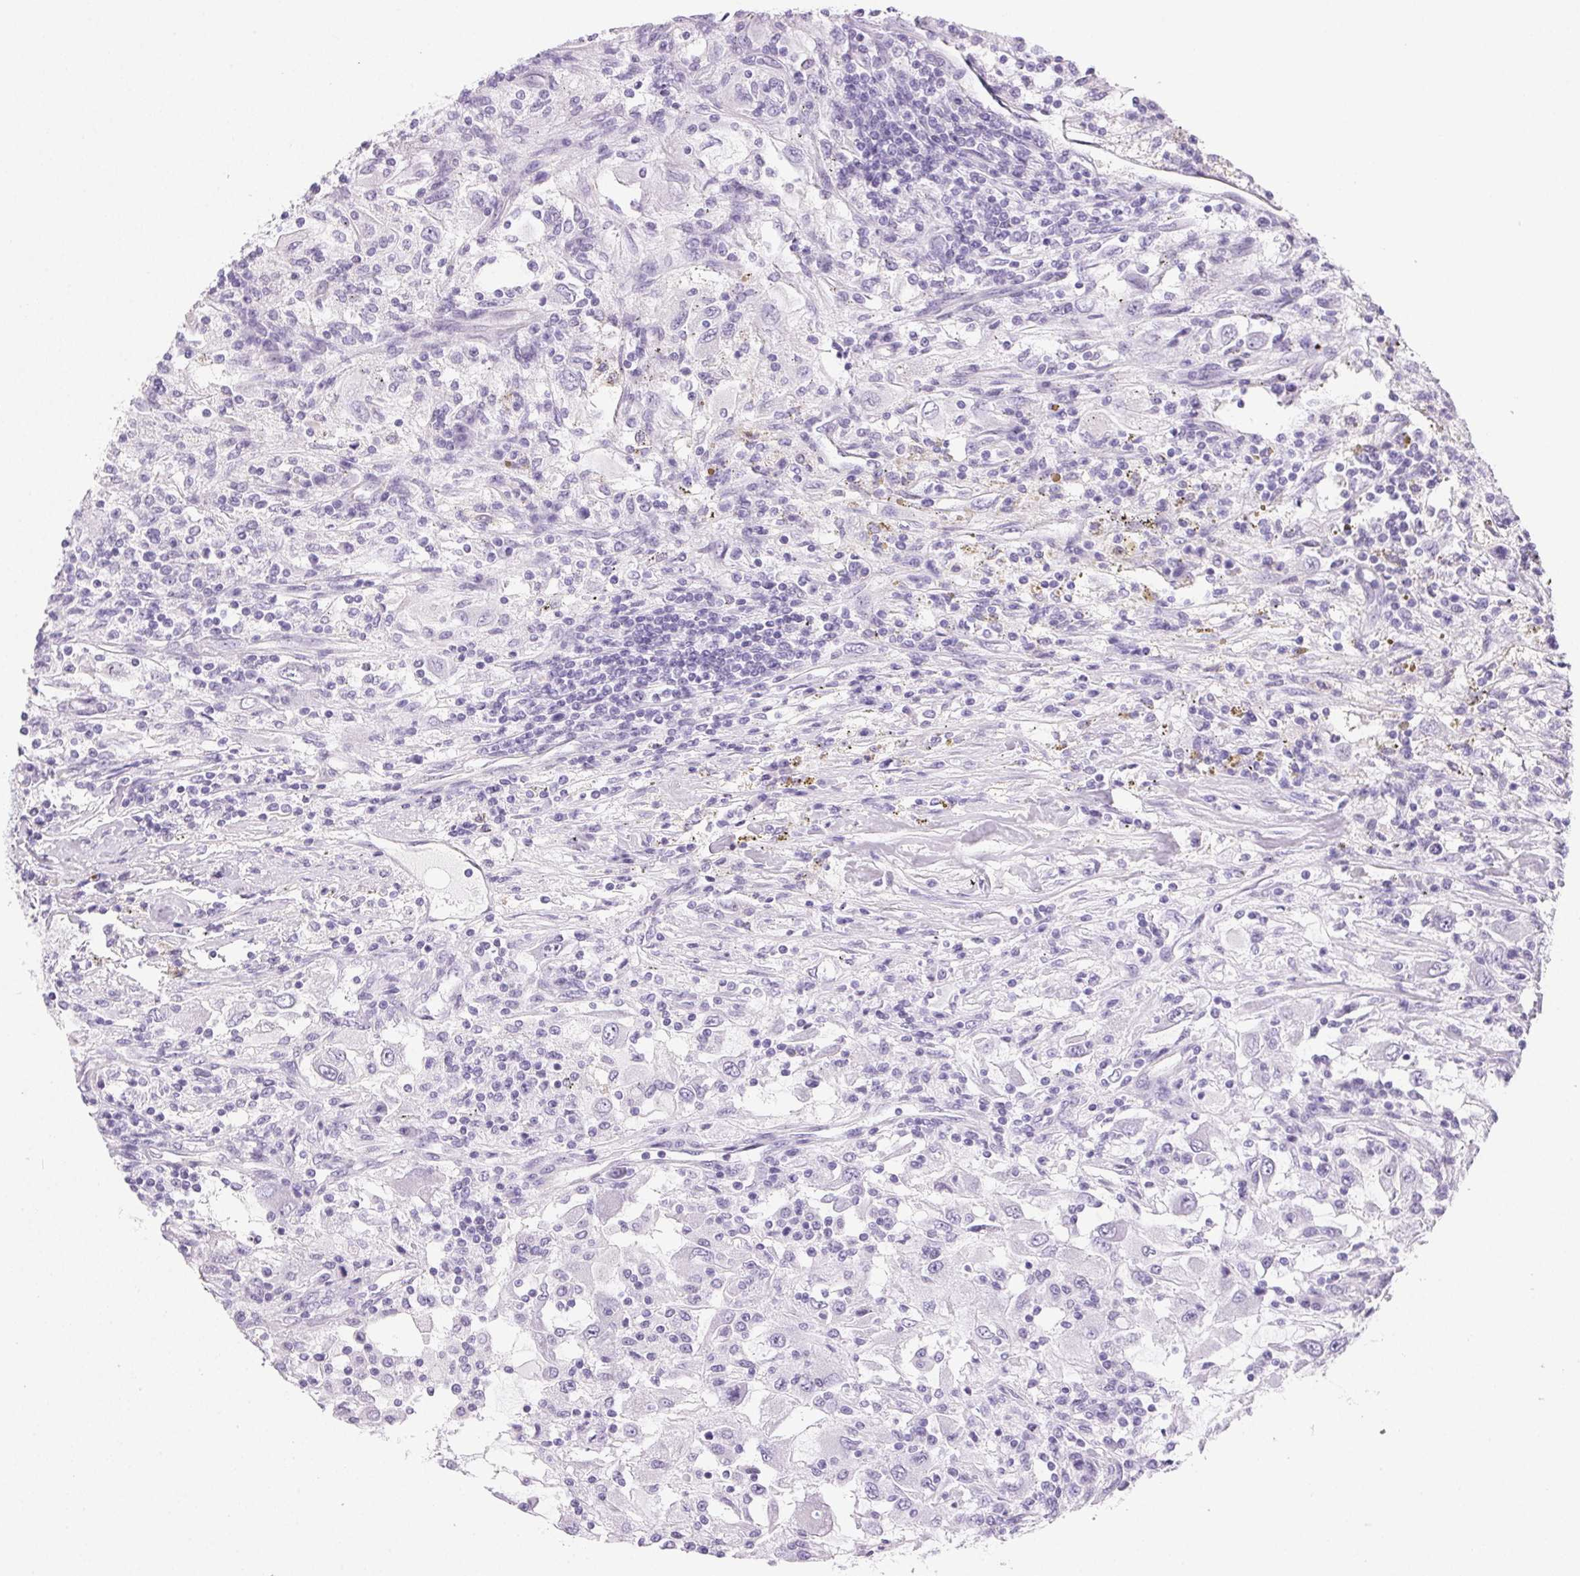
{"staining": {"intensity": "negative", "quantity": "none", "location": "none"}, "tissue": "renal cancer", "cell_type": "Tumor cells", "image_type": "cancer", "snomed": [{"axis": "morphology", "description": "Adenocarcinoma, NOS"}, {"axis": "topography", "description": "Kidney"}], "caption": "Image shows no significant protein expression in tumor cells of adenocarcinoma (renal). (Stains: DAB (3,3'-diaminobenzidine) IHC with hematoxylin counter stain, Microscopy: brightfield microscopy at high magnification).", "gene": "PRSS3", "patient": {"sex": "female", "age": 67}}